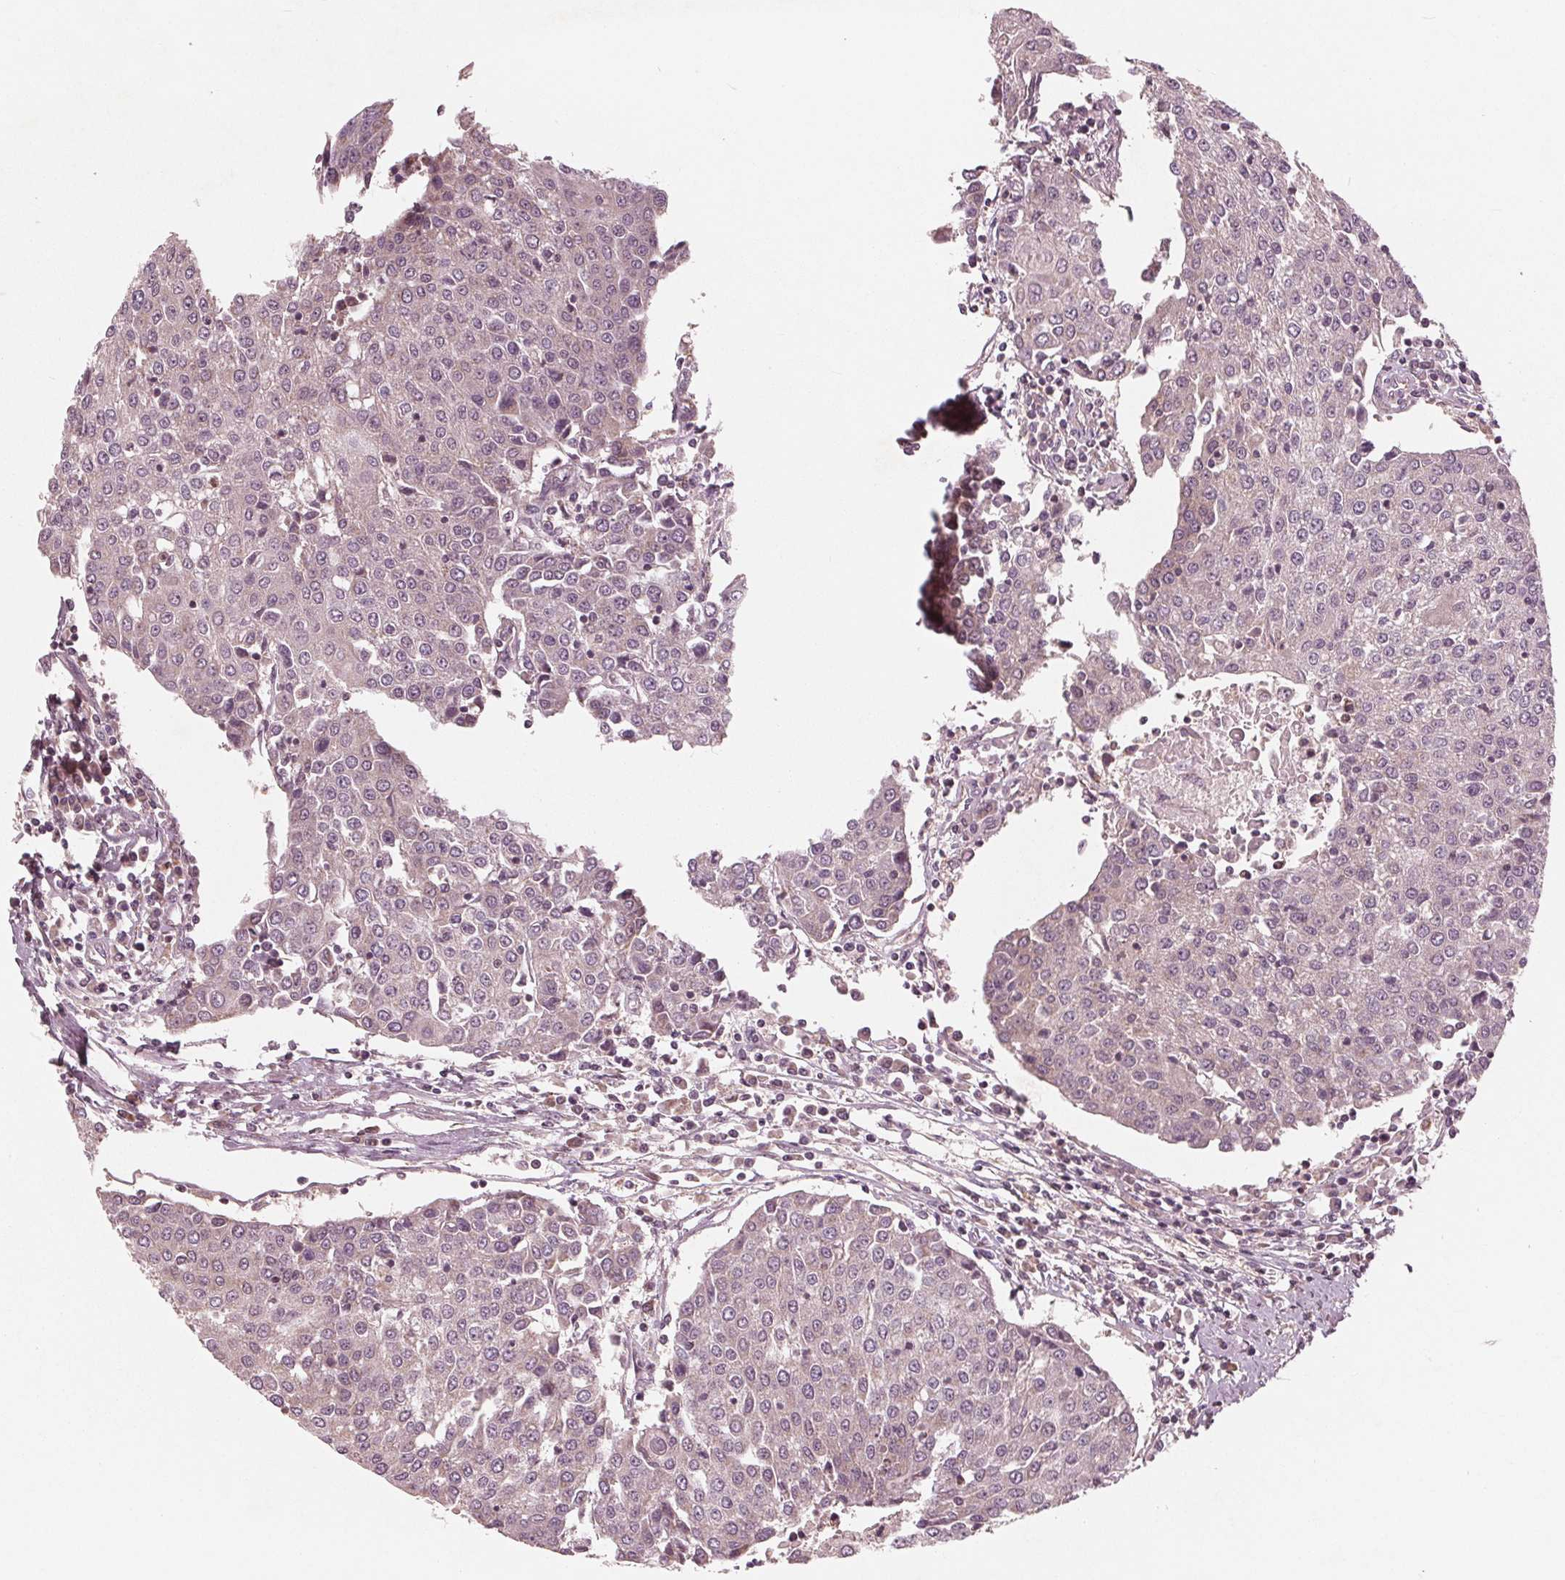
{"staining": {"intensity": "negative", "quantity": "none", "location": "none"}, "tissue": "urothelial cancer", "cell_type": "Tumor cells", "image_type": "cancer", "snomed": [{"axis": "morphology", "description": "Urothelial carcinoma, High grade"}, {"axis": "topography", "description": "Urinary bladder"}], "caption": "A photomicrograph of urothelial cancer stained for a protein exhibits no brown staining in tumor cells.", "gene": "UBALD1", "patient": {"sex": "female", "age": 85}}